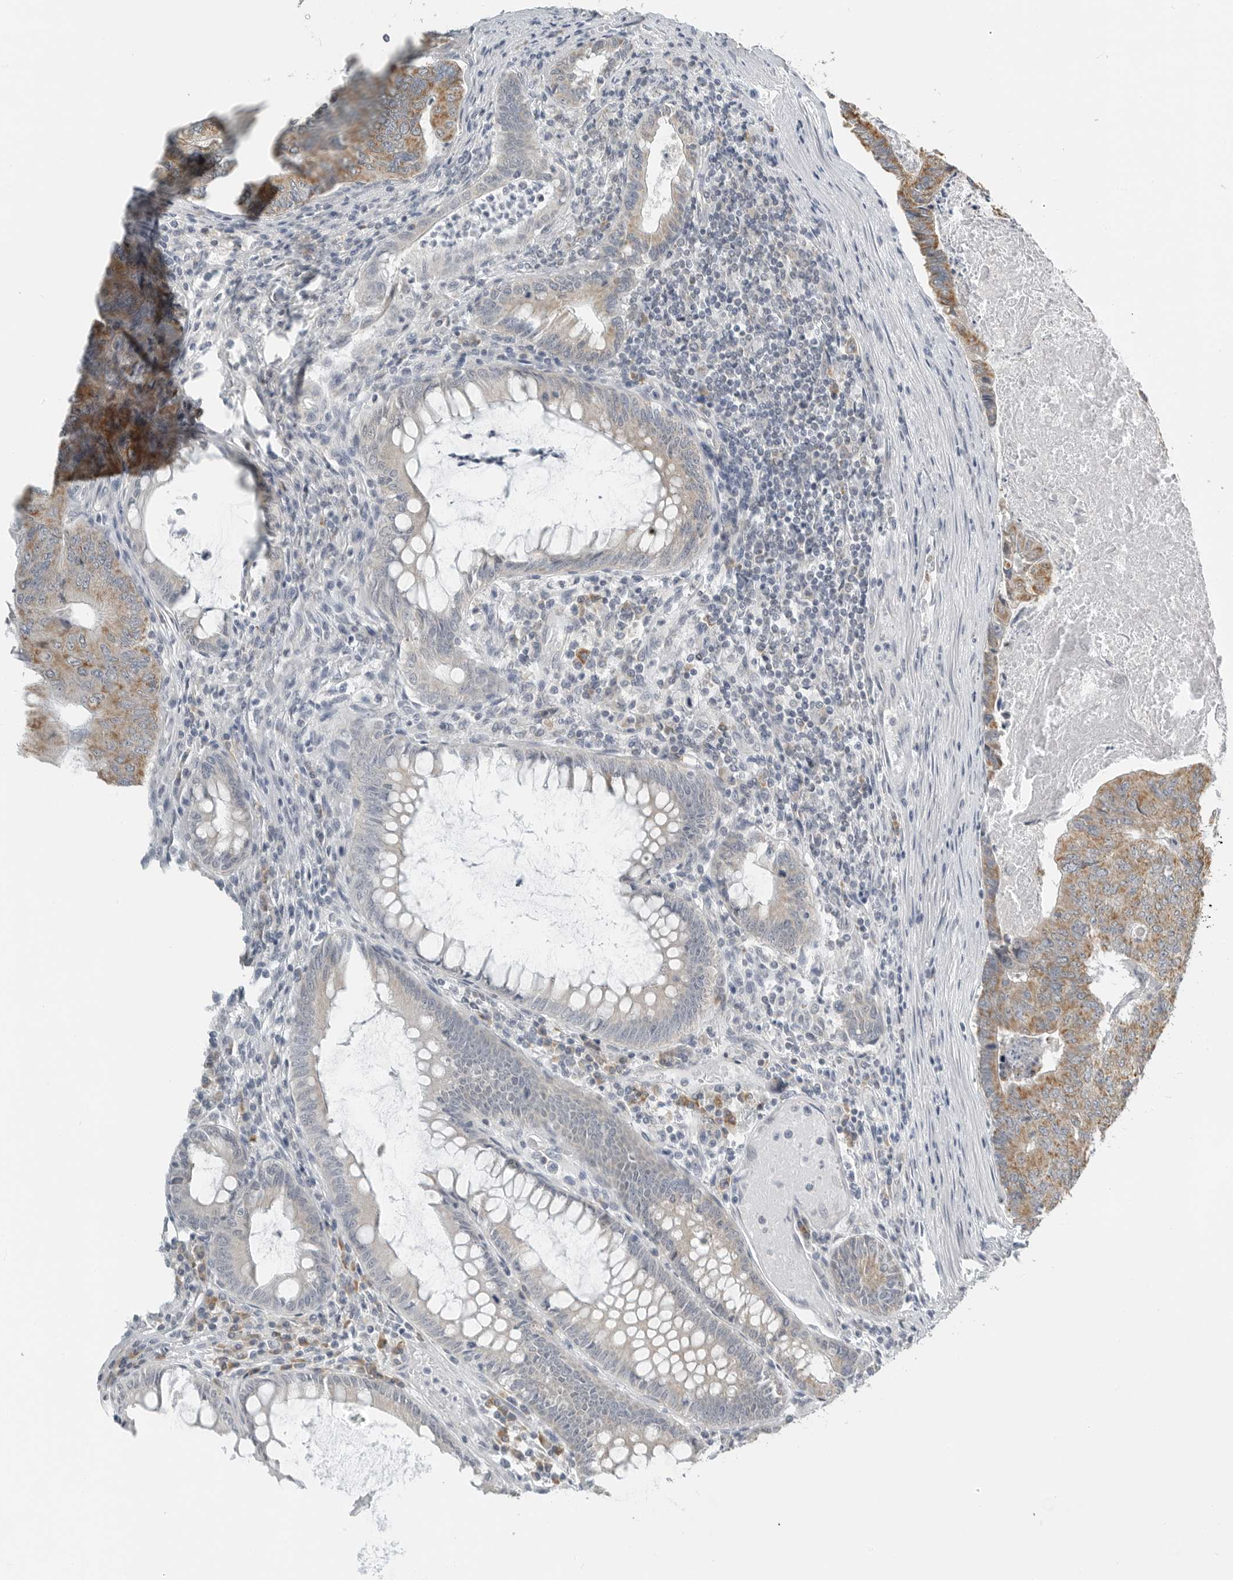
{"staining": {"intensity": "moderate", "quantity": ">75%", "location": "cytoplasmic/membranous"}, "tissue": "colorectal cancer", "cell_type": "Tumor cells", "image_type": "cancer", "snomed": [{"axis": "morphology", "description": "Adenocarcinoma, NOS"}, {"axis": "topography", "description": "Colon"}], "caption": "Immunohistochemical staining of human adenocarcinoma (colorectal) exhibits moderate cytoplasmic/membranous protein staining in approximately >75% of tumor cells. (IHC, brightfield microscopy, high magnification).", "gene": "IL12RB2", "patient": {"sex": "female", "age": 67}}